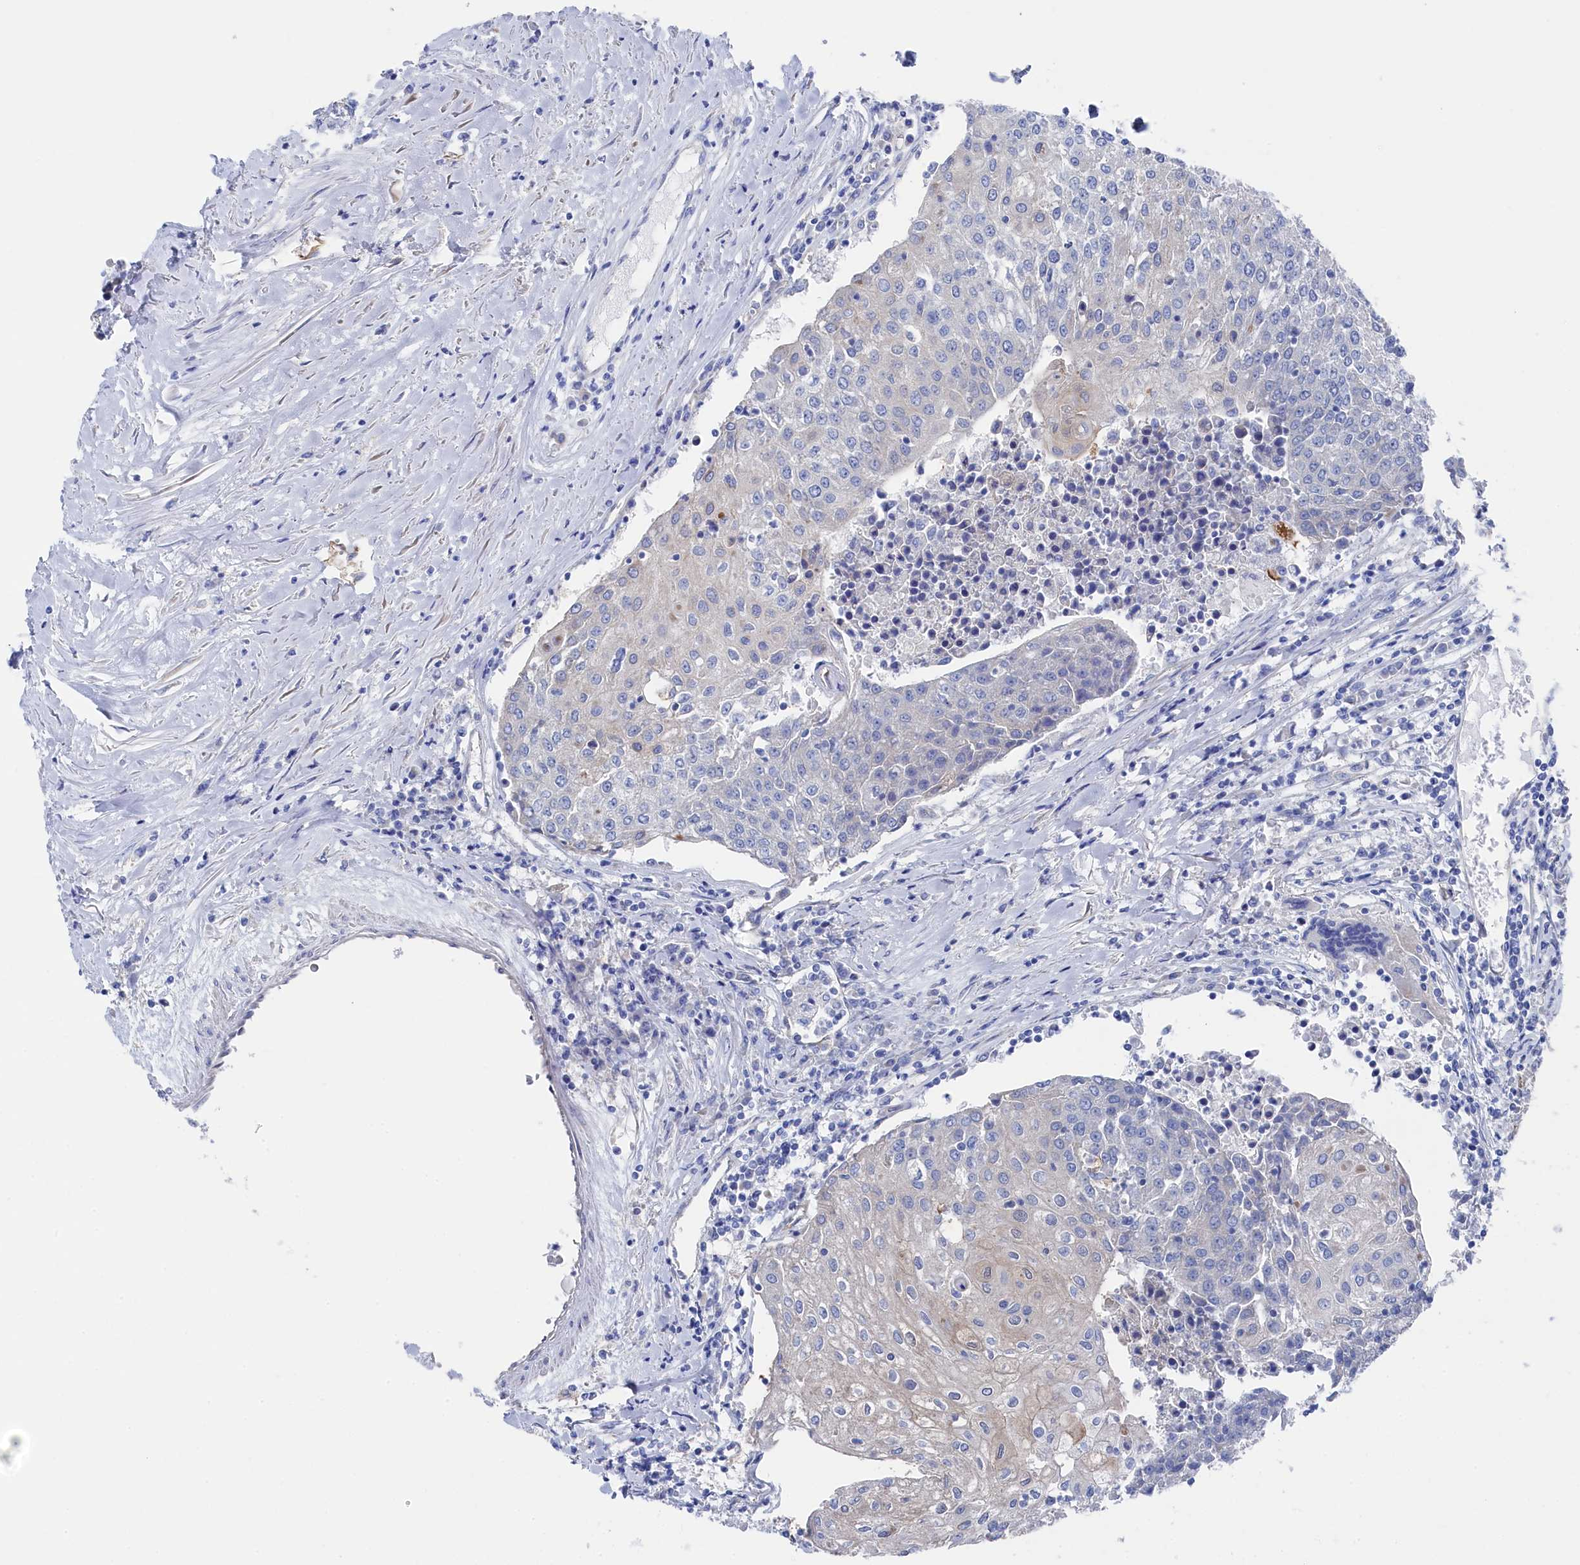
{"staining": {"intensity": "negative", "quantity": "none", "location": "none"}, "tissue": "urothelial cancer", "cell_type": "Tumor cells", "image_type": "cancer", "snomed": [{"axis": "morphology", "description": "Urothelial carcinoma, High grade"}, {"axis": "topography", "description": "Urinary bladder"}], "caption": "Tumor cells show no significant protein expression in urothelial cancer. The staining is performed using DAB brown chromogen with nuclei counter-stained in using hematoxylin.", "gene": "TMOD2", "patient": {"sex": "female", "age": 85}}